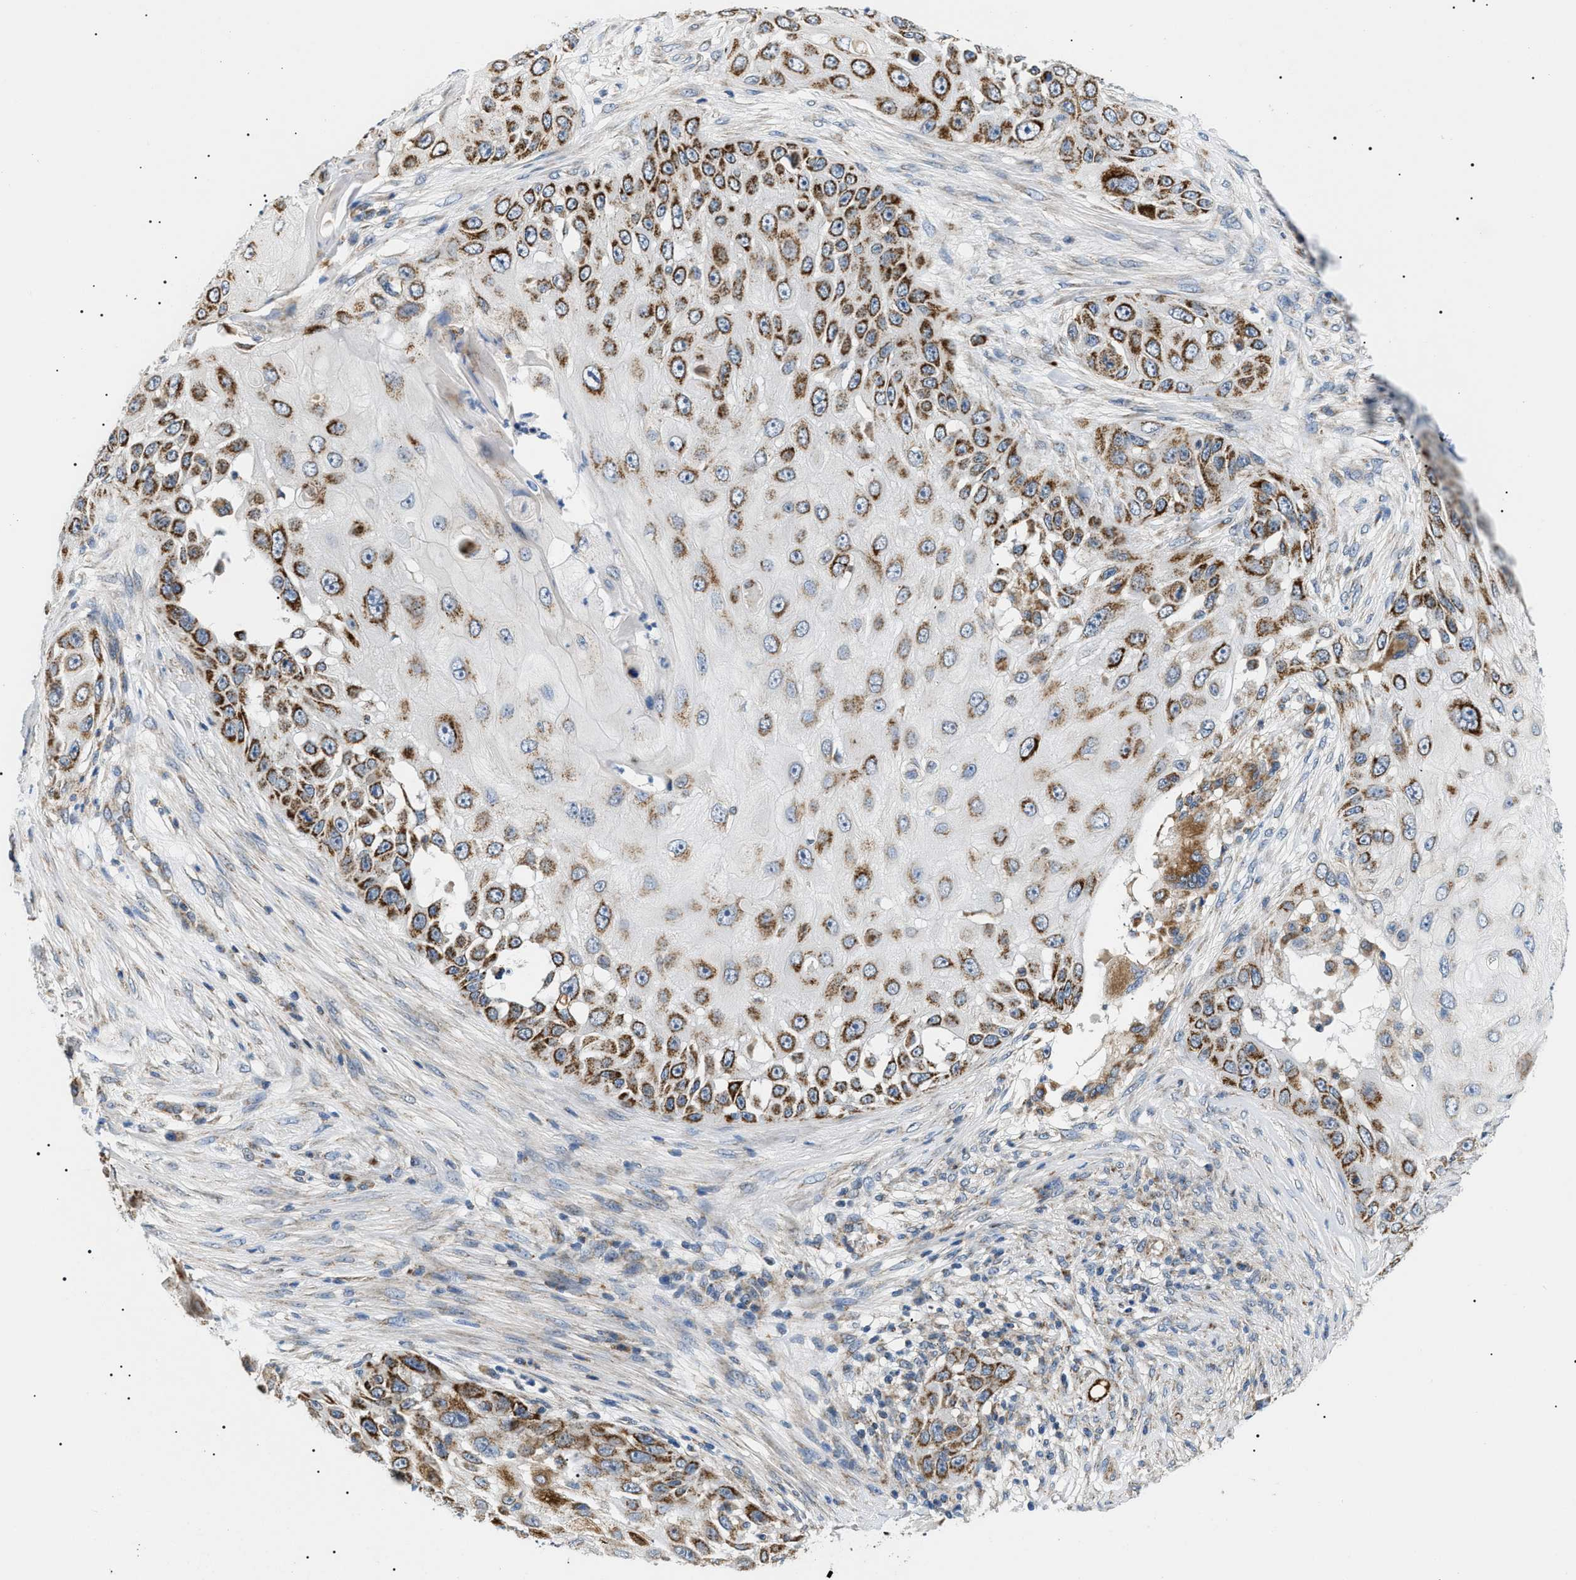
{"staining": {"intensity": "strong", "quantity": ">75%", "location": "cytoplasmic/membranous"}, "tissue": "skin cancer", "cell_type": "Tumor cells", "image_type": "cancer", "snomed": [{"axis": "morphology", "description": "Squamous cell carcinoma, NOS"}, {"axis": "topography", "description": "Skin"}], "caption": "The immunohistochemical stain shows strong cytoplasmic/membranous positivity in tumor cells of skin squamous cell carcinoma tissue.", "gene": "TOMM6", "patient": {"sex": "female", "age": 44}}